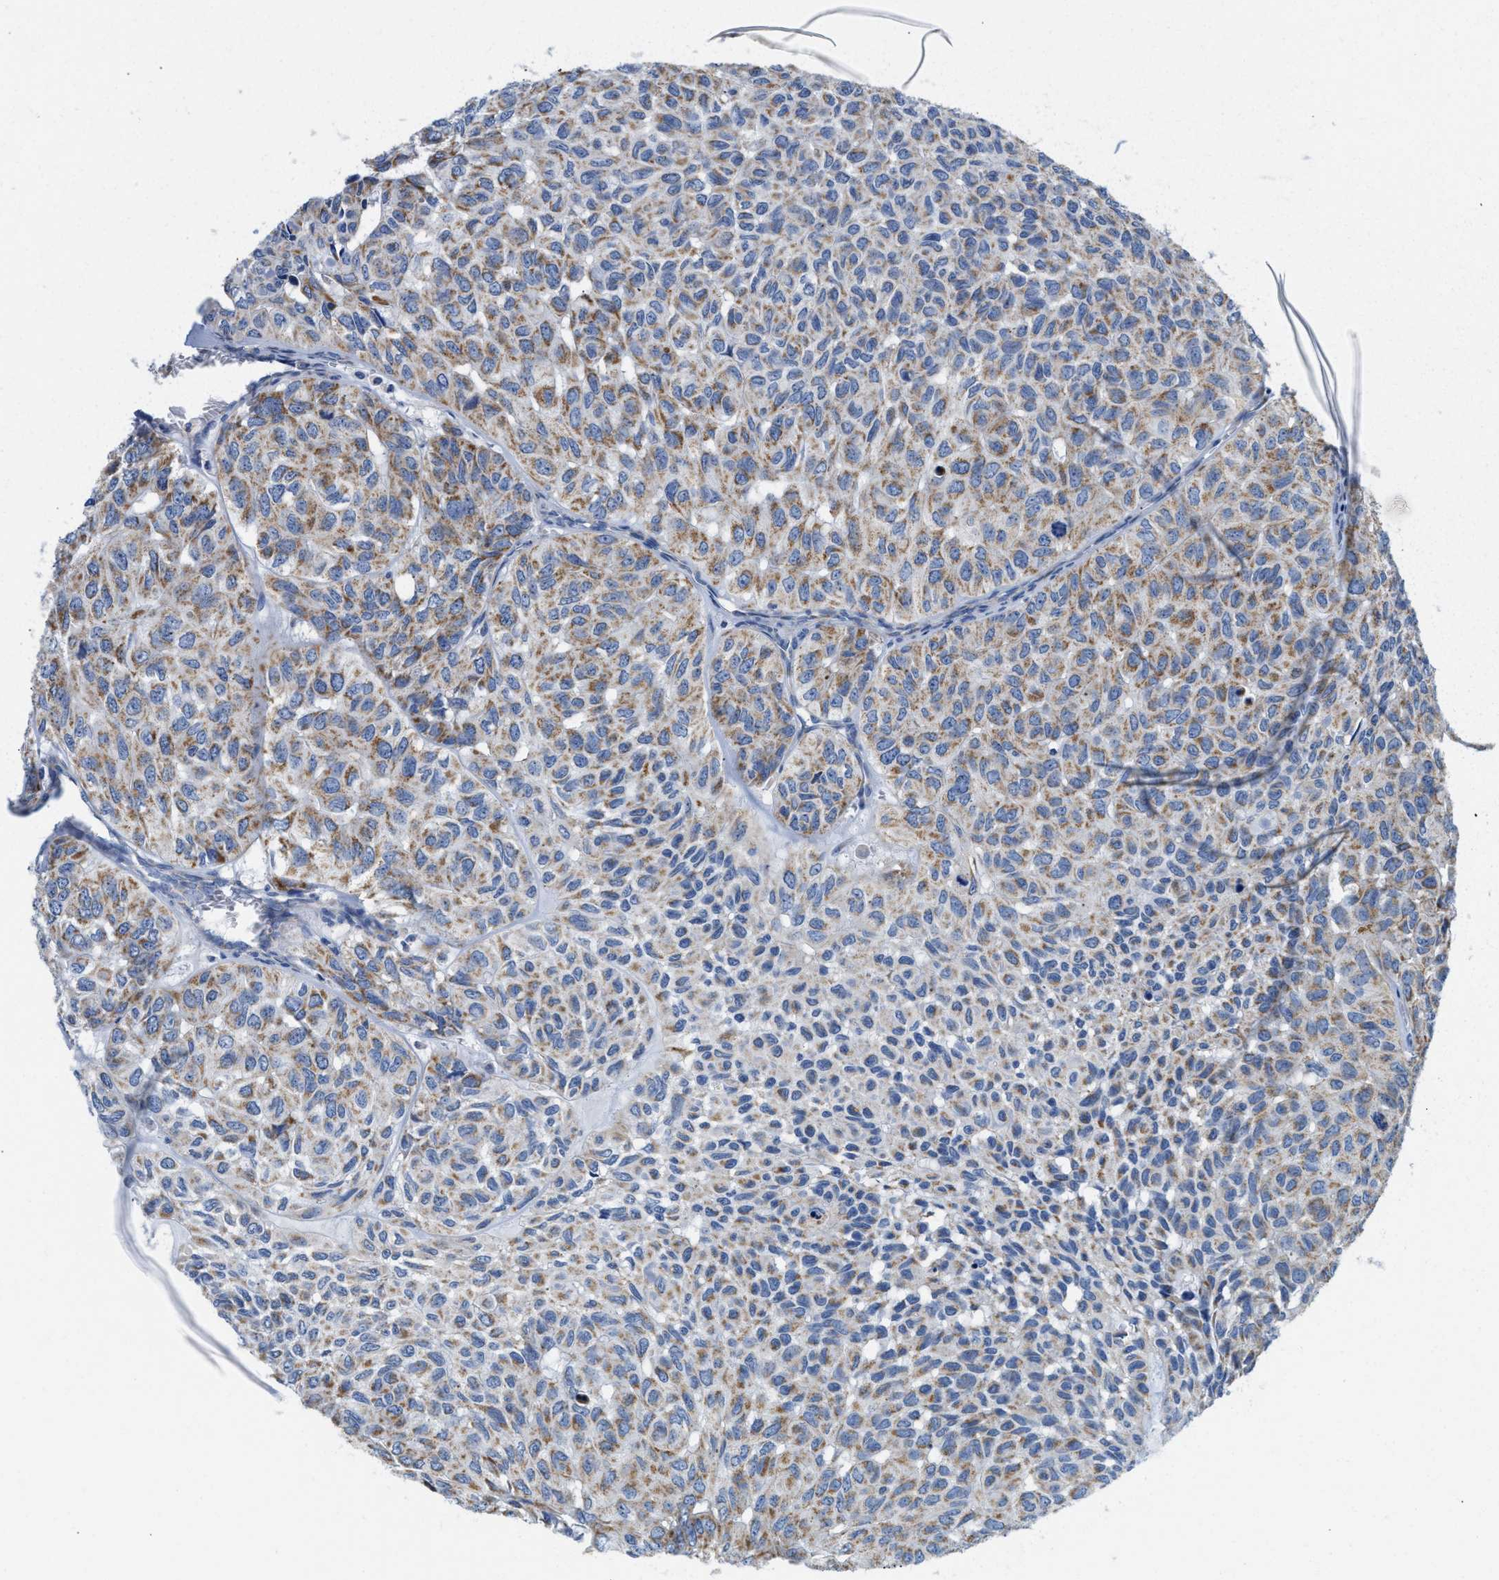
{"staining": {"intensity": "moderate", "quantity": ">75%", "location": "cytoplasmic/membranous"}, "tissue": "head and neck cancer", "cell_type": "Tumor cells", "image_type": "cancer", "snomed": [{"axis": "morphology", "description": "Adenocarcinoma, NOS"}, {"axis": "topography", "description": "Salivary gland, NOS"}, {"axis": "topography", "description": "Head-Neck"}], "caption": "Head and neck cancer stained with DAB immunohistochemistry (IHC) demonstrates medium levels of moderate cytoplasmic/membranous positivity in approximately >75% of tumor cells.", "gene": "SLC25A13", "patient": {"sex": "female", "age": 76}}